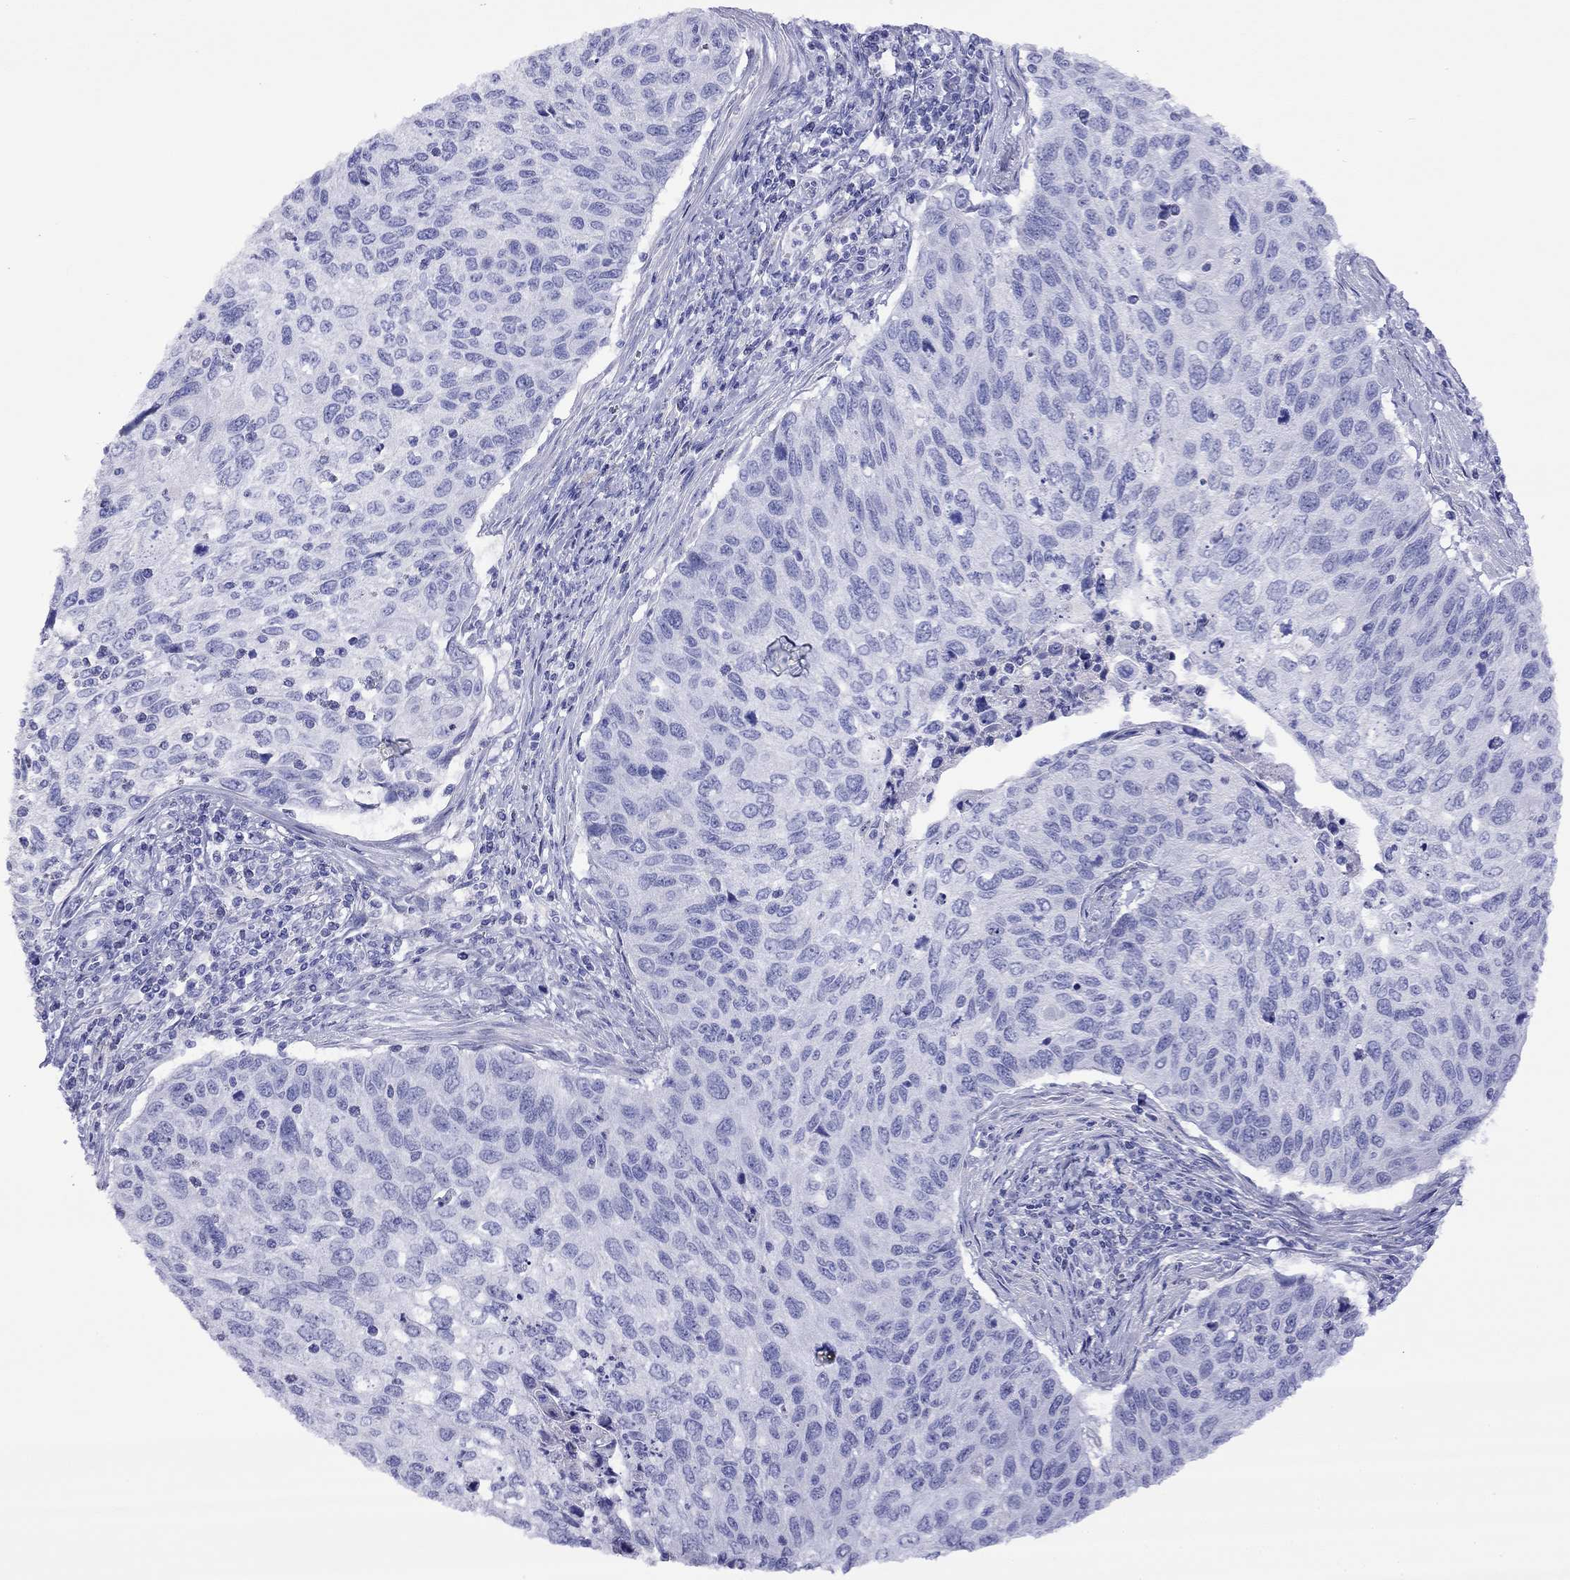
{"staining": {"intensity": "negative", "quantity": "none", "location": "none"}, "tissue": "cervical cancer", "cell_type": "Tumor cells", "image_type": "cancer", "snomed": [{"axis": "morphology", "description": "Squamous cell carcinoma, NOS"}, {"axis": "topography", "description": "Cervix"}], "caption": "Tumor cells show no significant protein positivity in squamous cell carcinoma (cervical). (DAB immunohistochemistry (IHC) visualized using brightfield microscopy, high magnification).", "gene": "SLC30A8", "patient": {"sex": "female", "age": 70}}